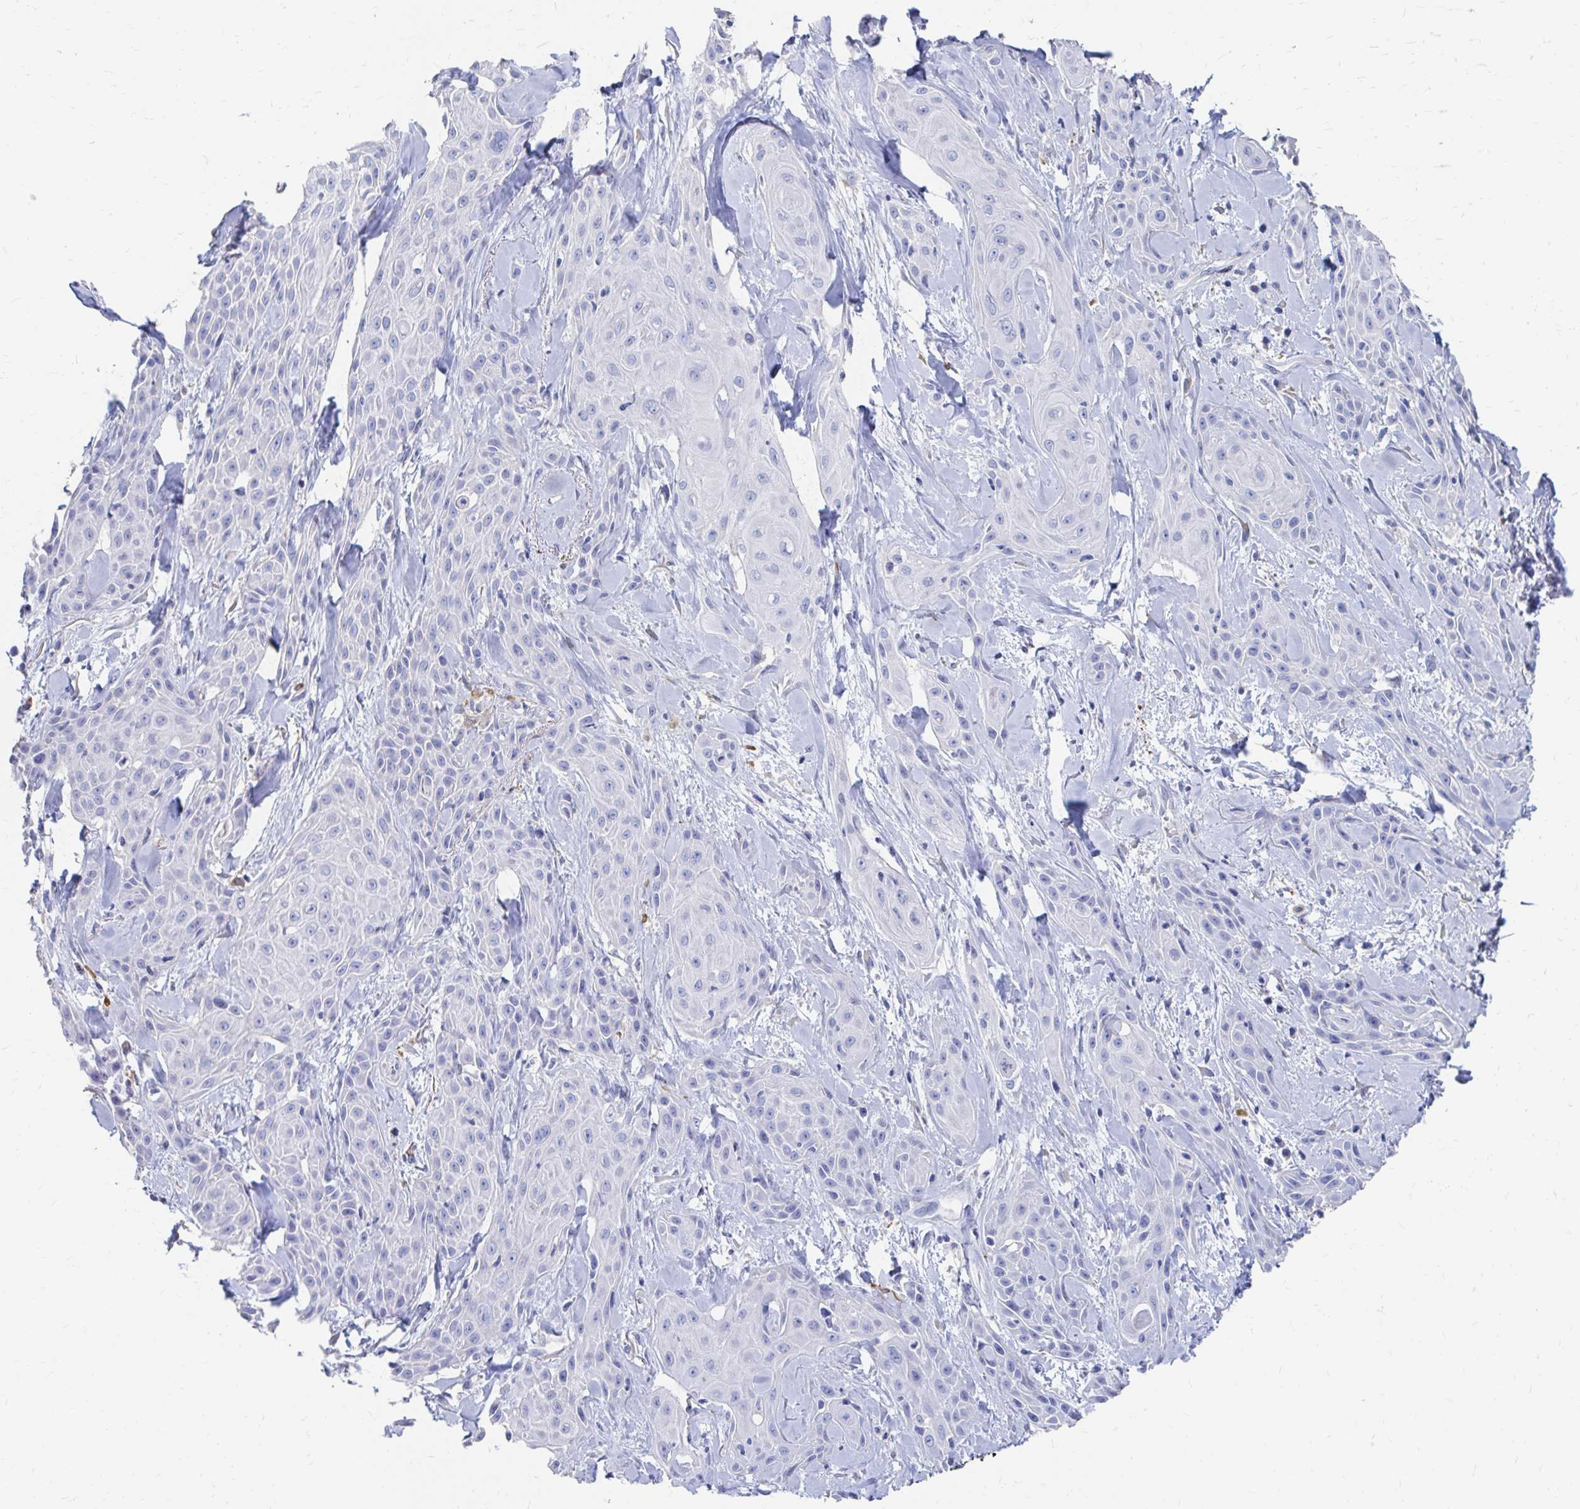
{"staining": {"intensity": "negative", "quantity": "none", "location": "none"}, "tissue": "skin cancer", "cell_type": "Tumor cells", "image_type": "cancer", "snomed": [{"axis": "morphology", "description": "Squamous cell carcinoma, NOS"}, {"axis": "topography", "description": "Skin"}, {"axis": "topography", "description": "Anal"}], "caption": "IHC histopathology image of human skin cancer stained for a protein (brown), which shows no expression in tumor cells.", "gene": "LAMC3", "patient": {"sex": "male", "age": 64}}